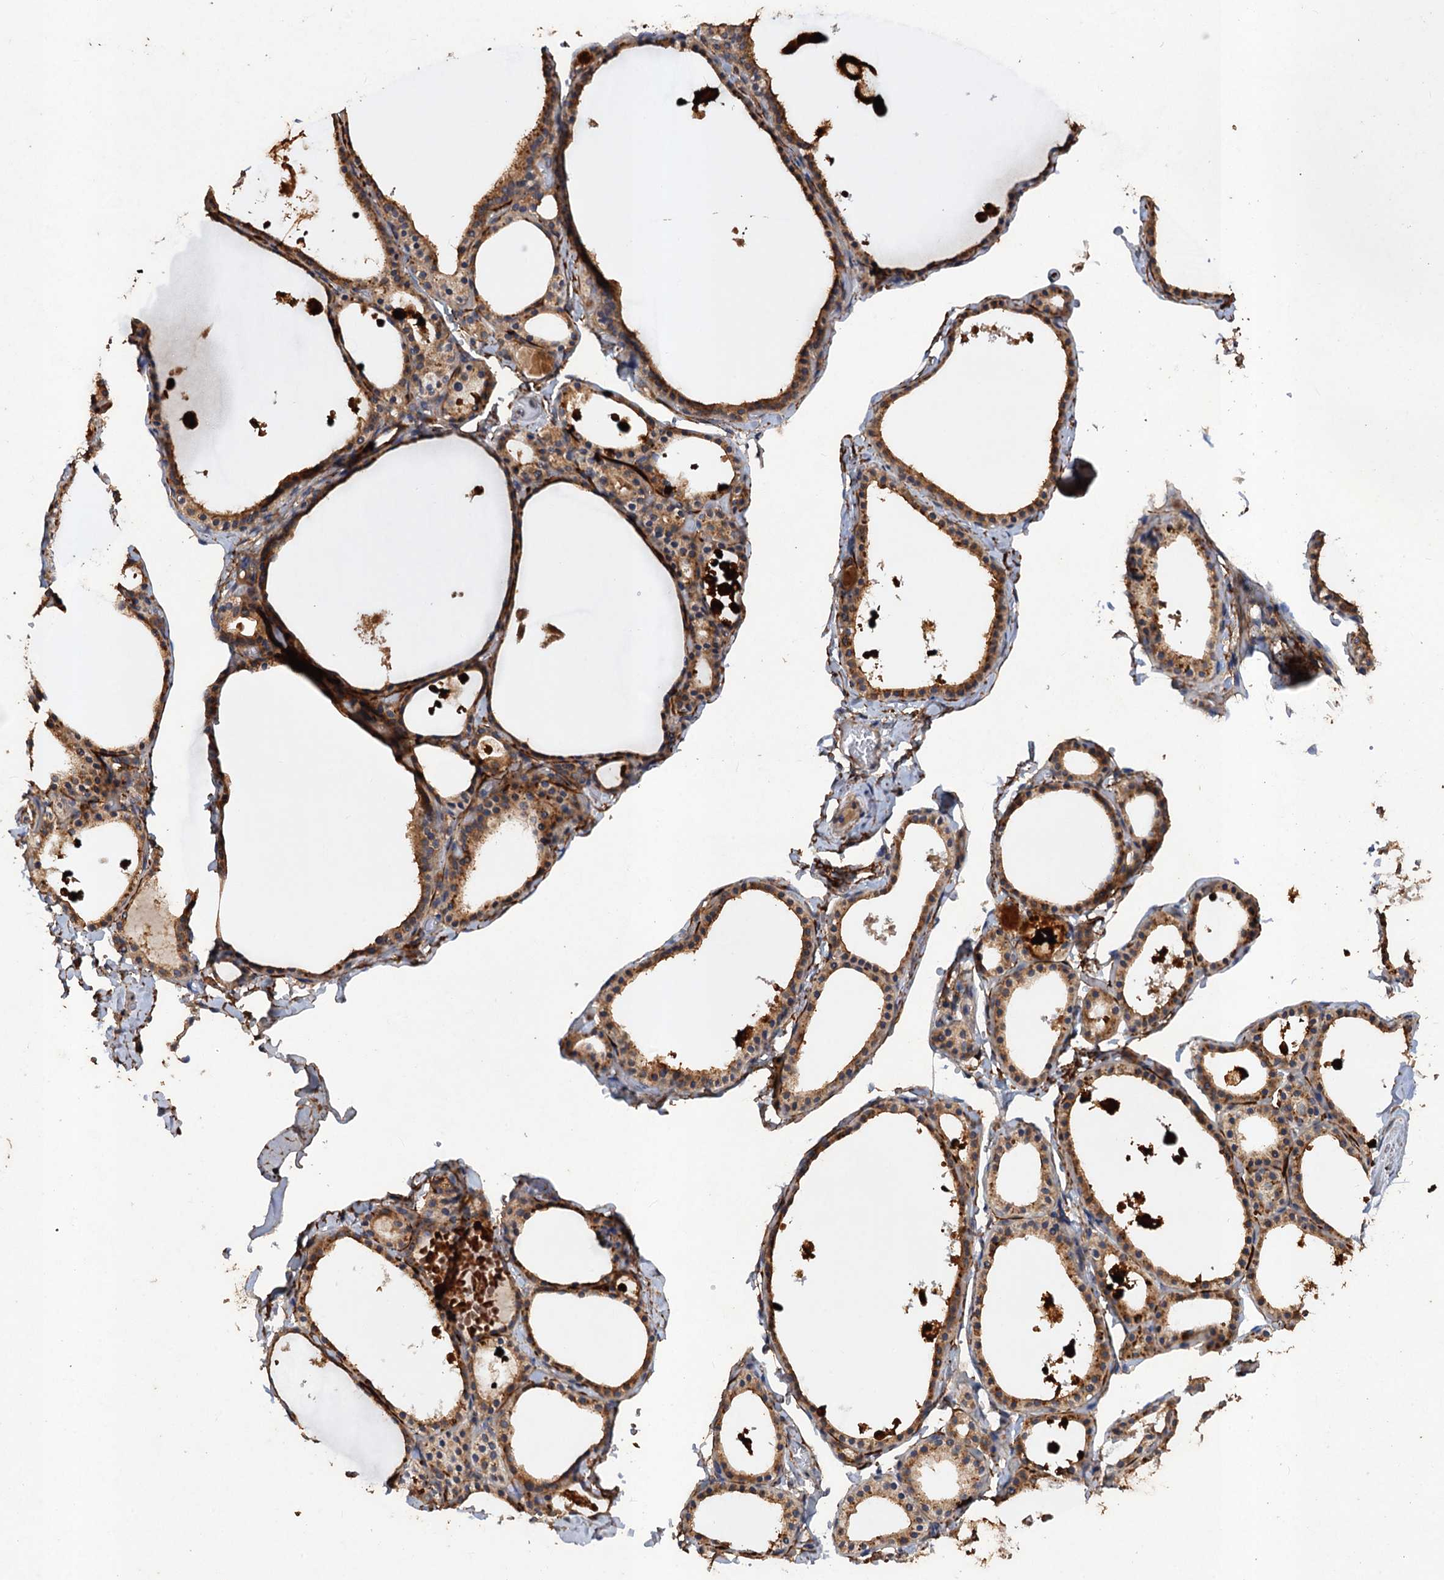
{"staining": {"intensity": "moderate", "quantity": ">75%", "location": "cytoplasmic/membranous"}, "tissue": "thyroid gland", "cell_type": "Glandular cells", "image_type": "normal", "snomed": [{"axis": "morphology", "description": "Normal tissue, NOS"}, {"axis": "topography", "description": "Thyroid gland"}], "caption": "This micrograph displays immunohistochemistry staining of normal thyroid gland, with medium moderate cytoplasmic/membranous staining in about >75% of glandular cells.", "gene": "SCUBE3", "patient": {"sex": "male", "age": 56}}